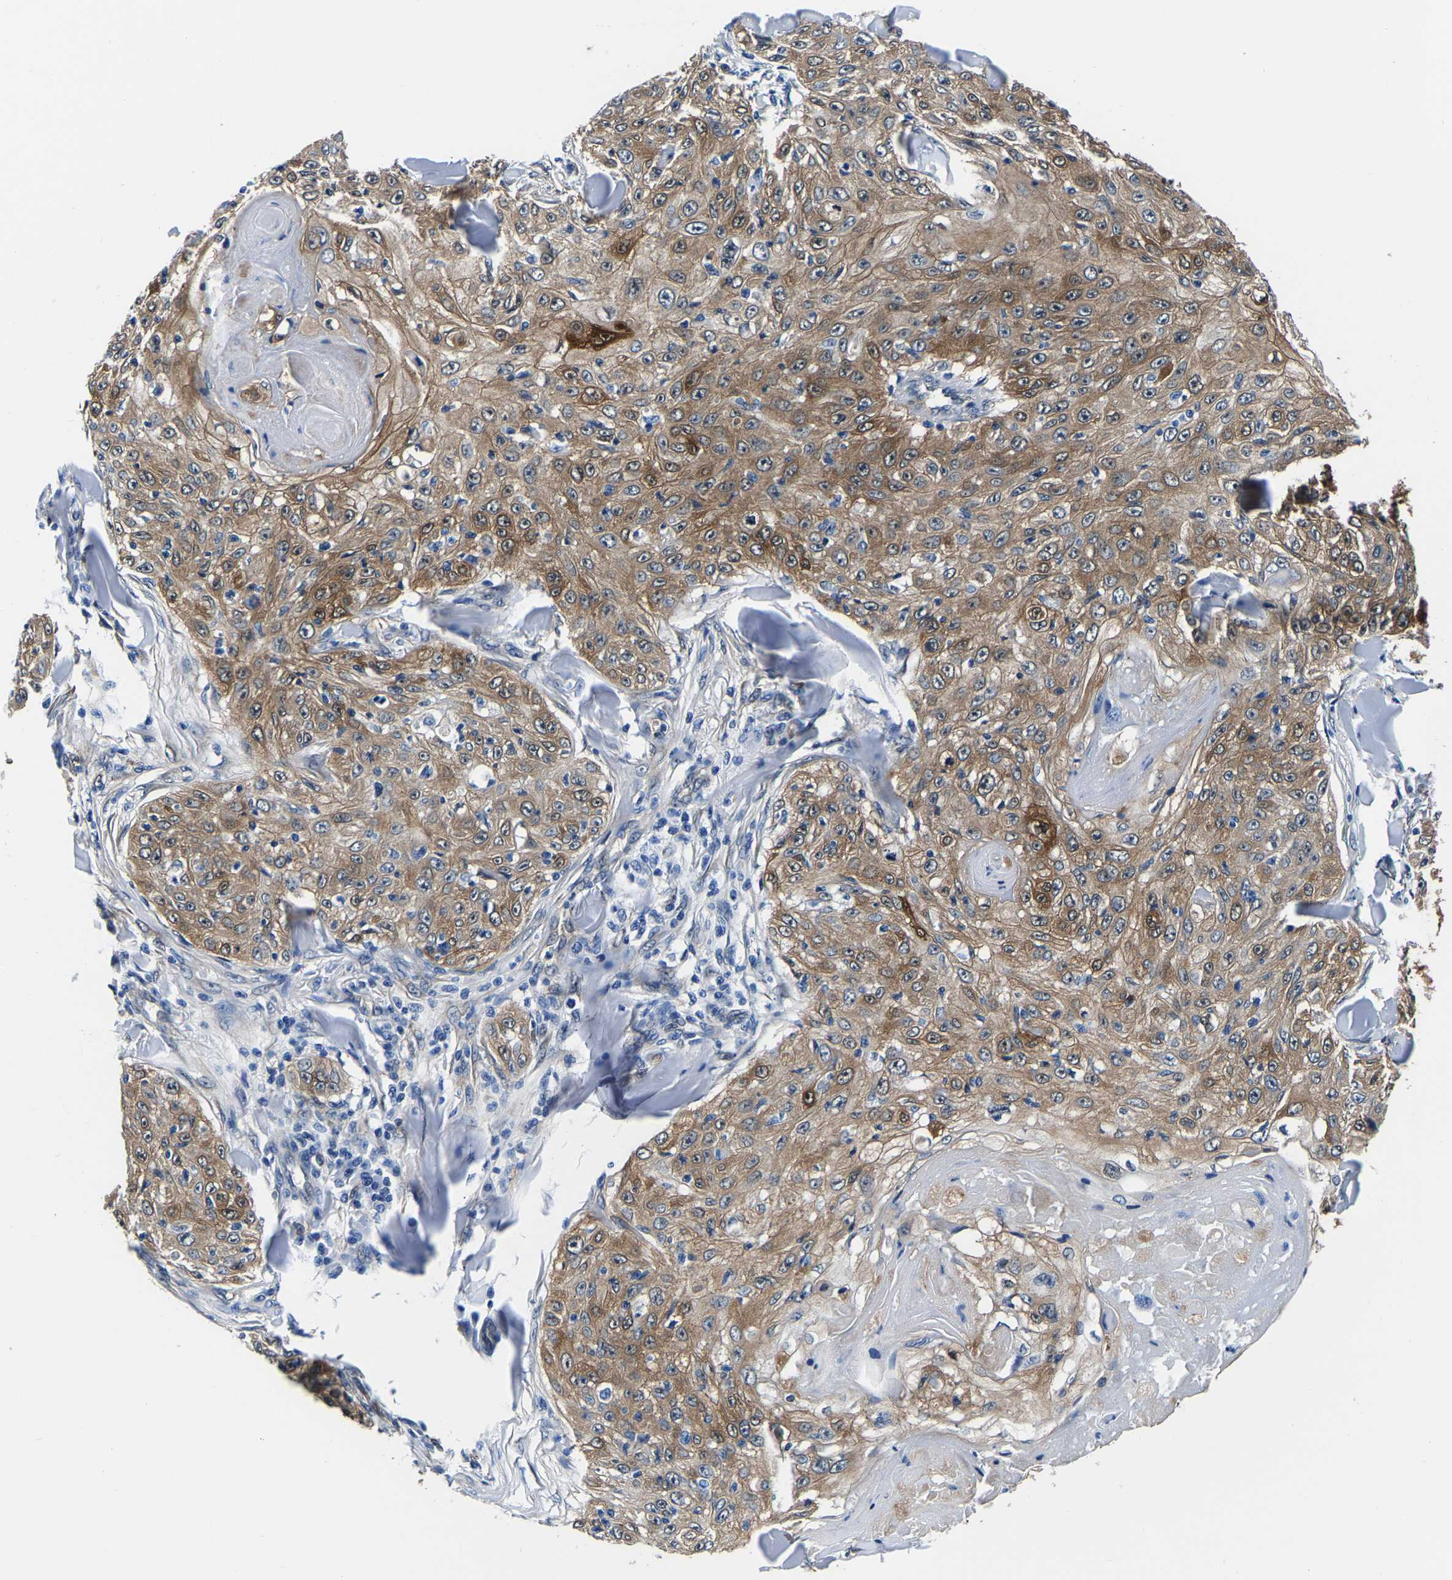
{"staining": {"intensity": "moderate", "quantity": ">75%", "location": "cytoplasmic/membranous"}, "tissue": "skin cancer", "cell_type": "Tumor cells", "image_type": "cancer", "snomed": [{"axis": "morphology", "description": "Squamous cell carcinoma, NOS"}, {"axis": "topography", "description": "Skin"}], "caption": "Immunohistochemical staining of human skin squamous cell carcinoma demonstrates medium levels of moderate cytoplasmic/membranous expression in approximately >75% of tumor cells.", "gene": "S100A13", "patient": {"sex": "male", "age": 86}}